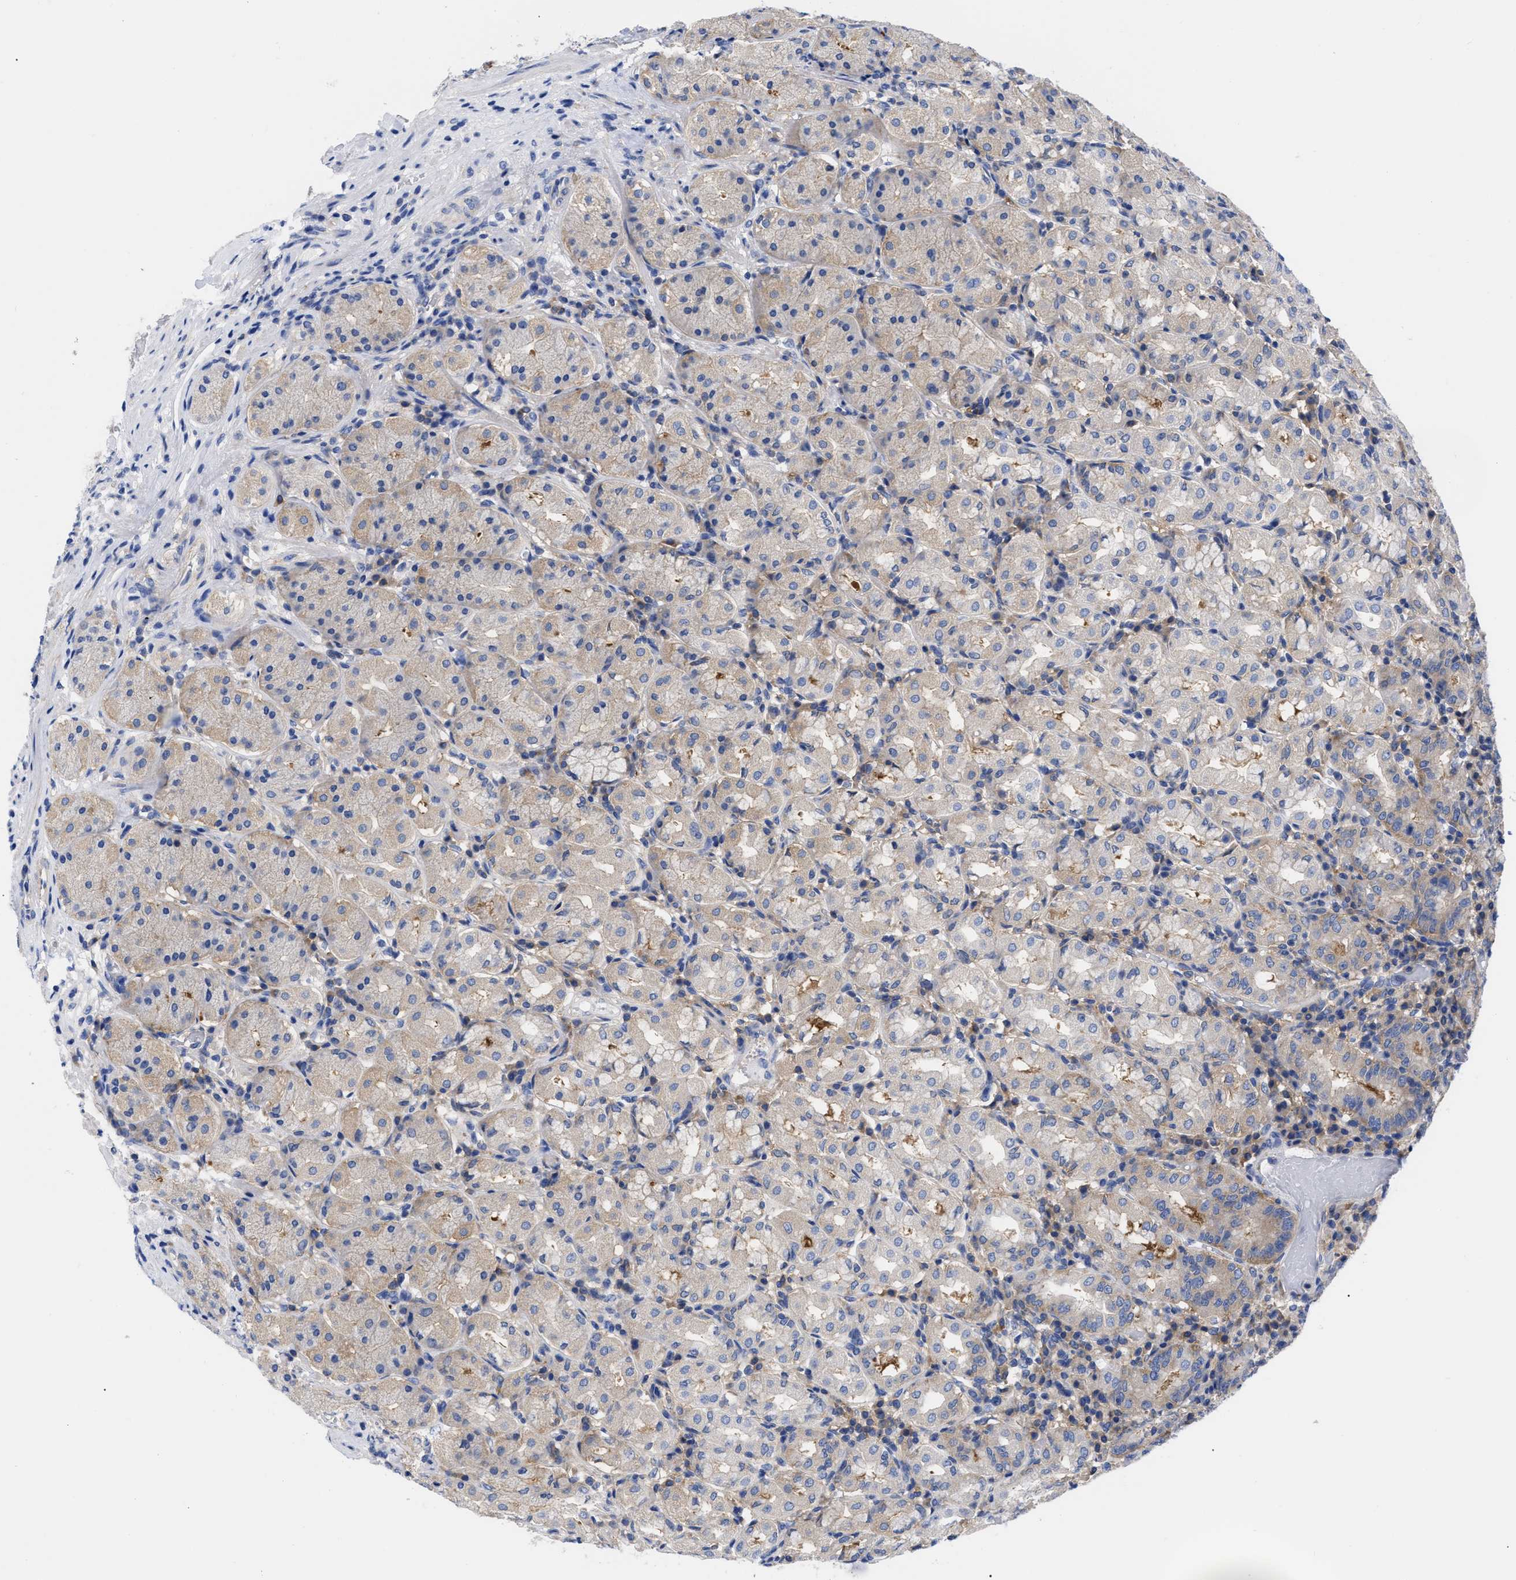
{"staining": {"intensity": "moderate", "quantity": ">75%", "location": "cytoplasmic/membranous"}, "tissue": "stomach", "cell_type": "Glandular cells", "image_type": "normal", "snomed": [{"axis": "morphology", "description": "Normal tissue, NOS"}, {"axis": "topography", "description": "Stomach"}, {"axis": "topography", "description": "Stomach, lower"}], "caption": "This is an image of immunohistochemistry staining of benign stomach, which shows moderate staining in the cytoplasmic/membranous of glandular cells.", "gene": "RBKS", "patient": {"sex": "female", "age": 56}}